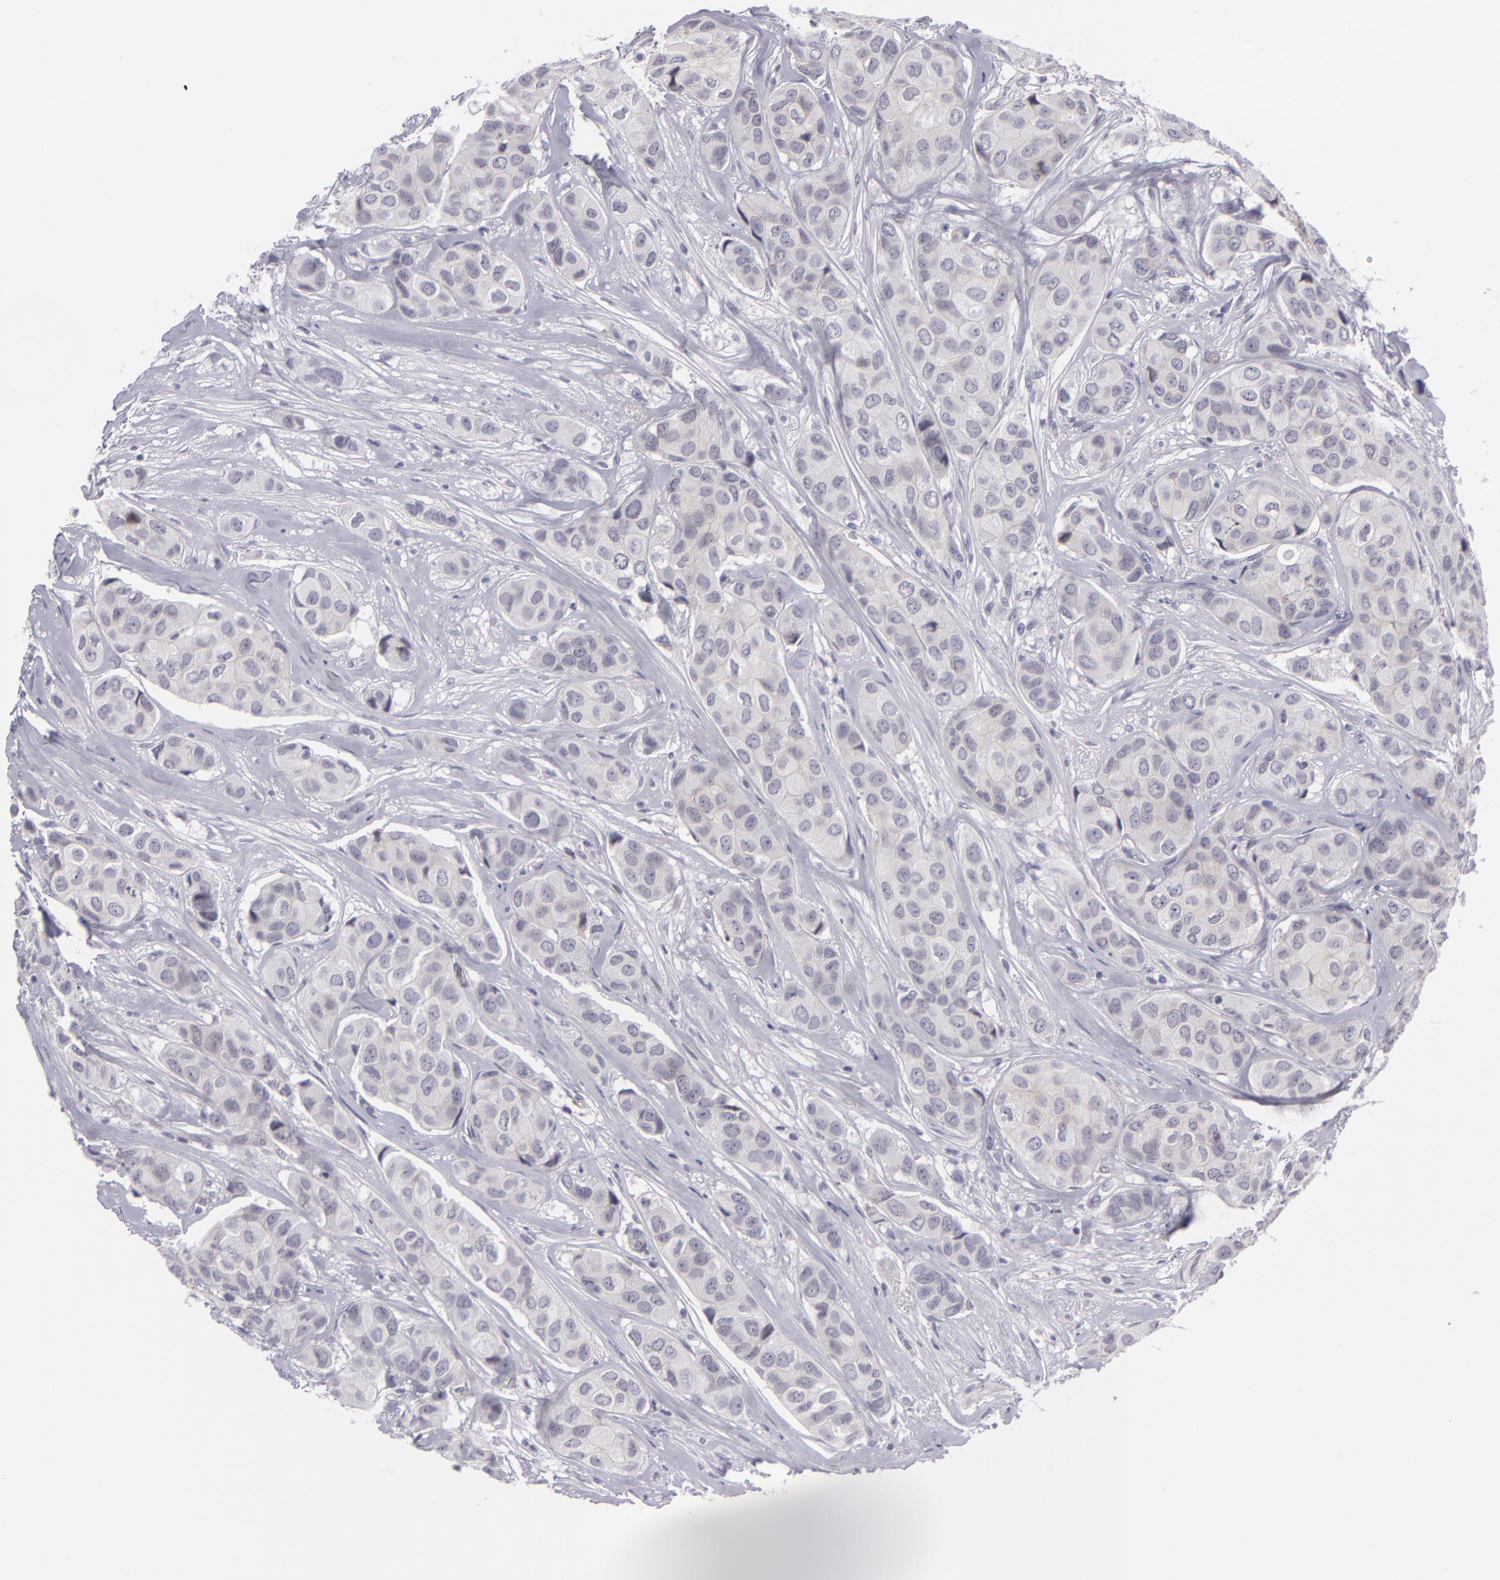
{"staining": {"intensity": "weak", "quantity": "<25%", "location": "cytoplasmic/membranous"}, "tissue": "breast cancer", "cell_type": "Tumor cells", "image_type": "cancer", "snomed": [{"axis": "morphology", "description": "Duct carcinoma"}, {"axis": "topography", "description": "Breast"}], "caption": "Immunohistochemistry (IHC) histopathology image of neoplastic tissue: breast intraductal carcinoma stained with DAB reveals no significant protein staining in tumor cells.", "gene": "CTNNB1", "patient": {"sex": "female", "age": 68}}